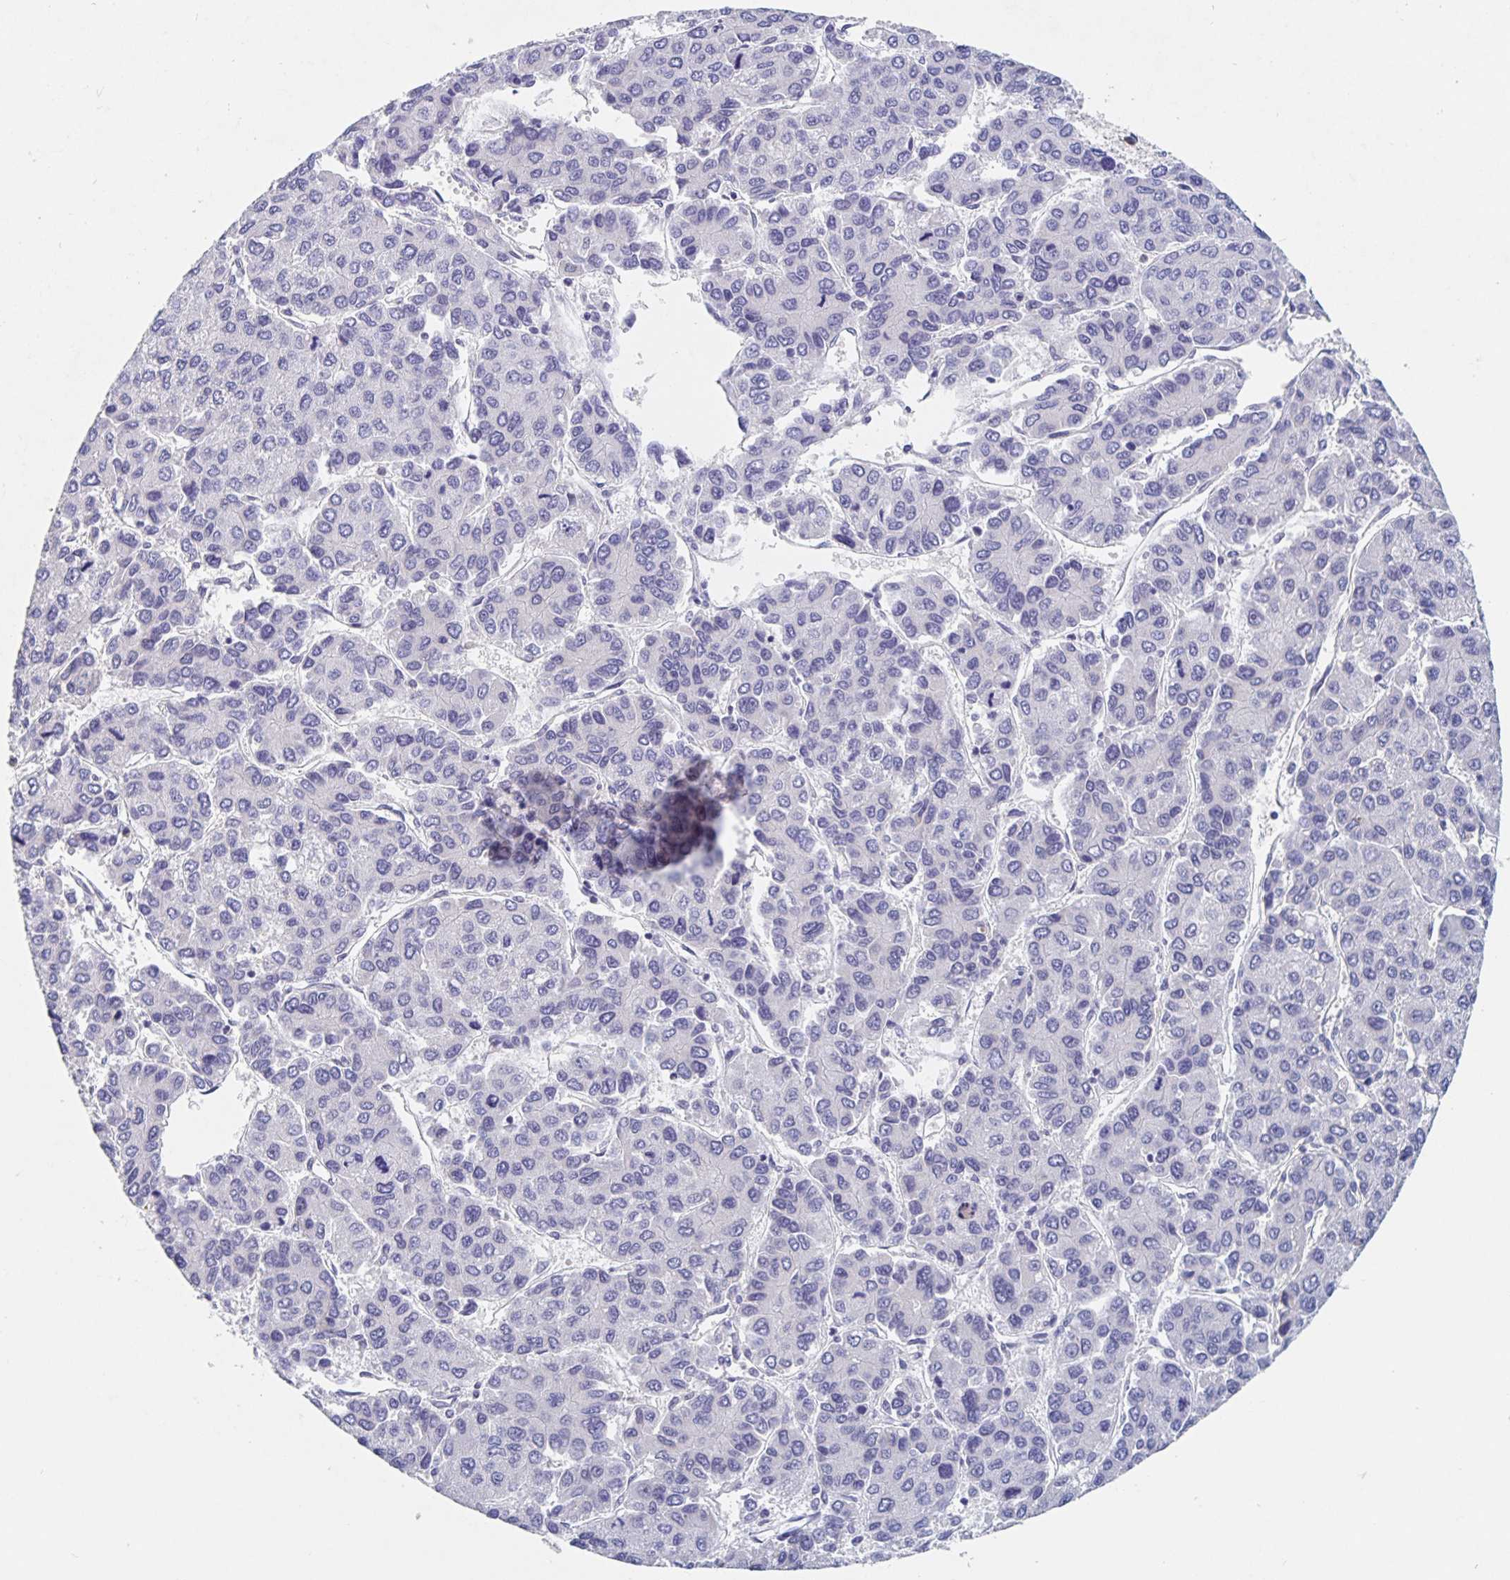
{"staining": {"intensity": "negative", "quantity": "none", "location": "none"}, "tissue": "liver cancer", "cell_type": "Tumor cells", "image_type": "cancer", "snomed": [{"axis": "morphology", "description": "Carcinoma, Hepatocellular, NOS"}, {"axis": "topography", "description": "Liver"}], "caption": "High magnification brightfield microscopy of liver cancer stained with DAB (brown) and counterstained with hematoxylin (blue): tumor cells show no significant positivity.", "gene": "CDC42BPG", "patient": {"sex": "female", "age": 66}}